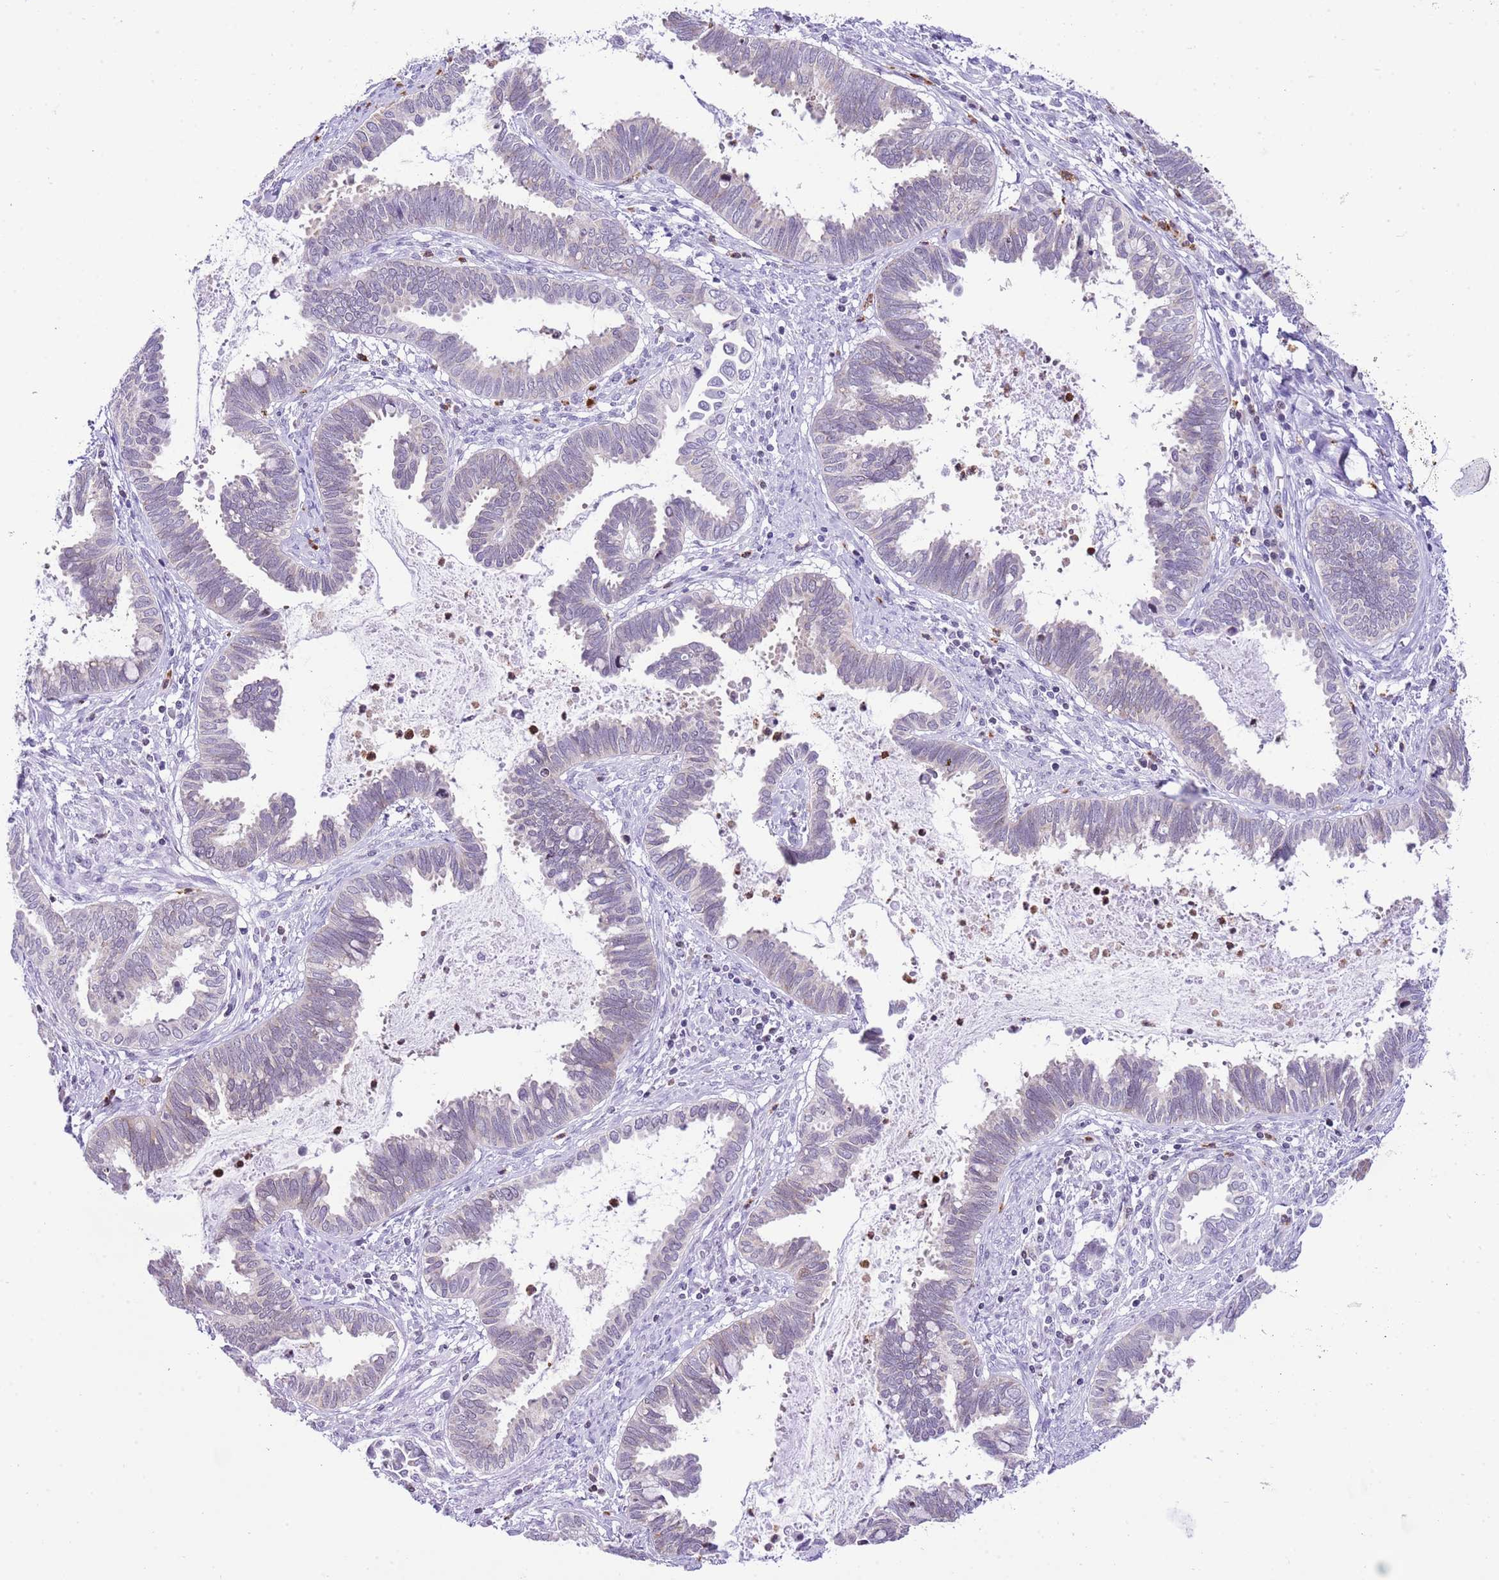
{"staining": {"intensity": "negative", "quantity": "none", "location": "none"}, "tissue": "cervical cancer", "cell_type": "Tumor cells", "image_type": "cancer", "snomed": [{"axis": "morphology", "description": "Adenocarcinoma, NOS"}, {"axis": "topography", "description": "Cervix"}], "caption": "This micrograph is of adenocarcinoma (cervical) stained with immunohistochemistry (IHC) to label a protein in brown with the nuclei are counter-stained blue. There is no positivity in tumor cells.", "gene": "PRR15", "patient": {"sex": "female", "age": 37}}